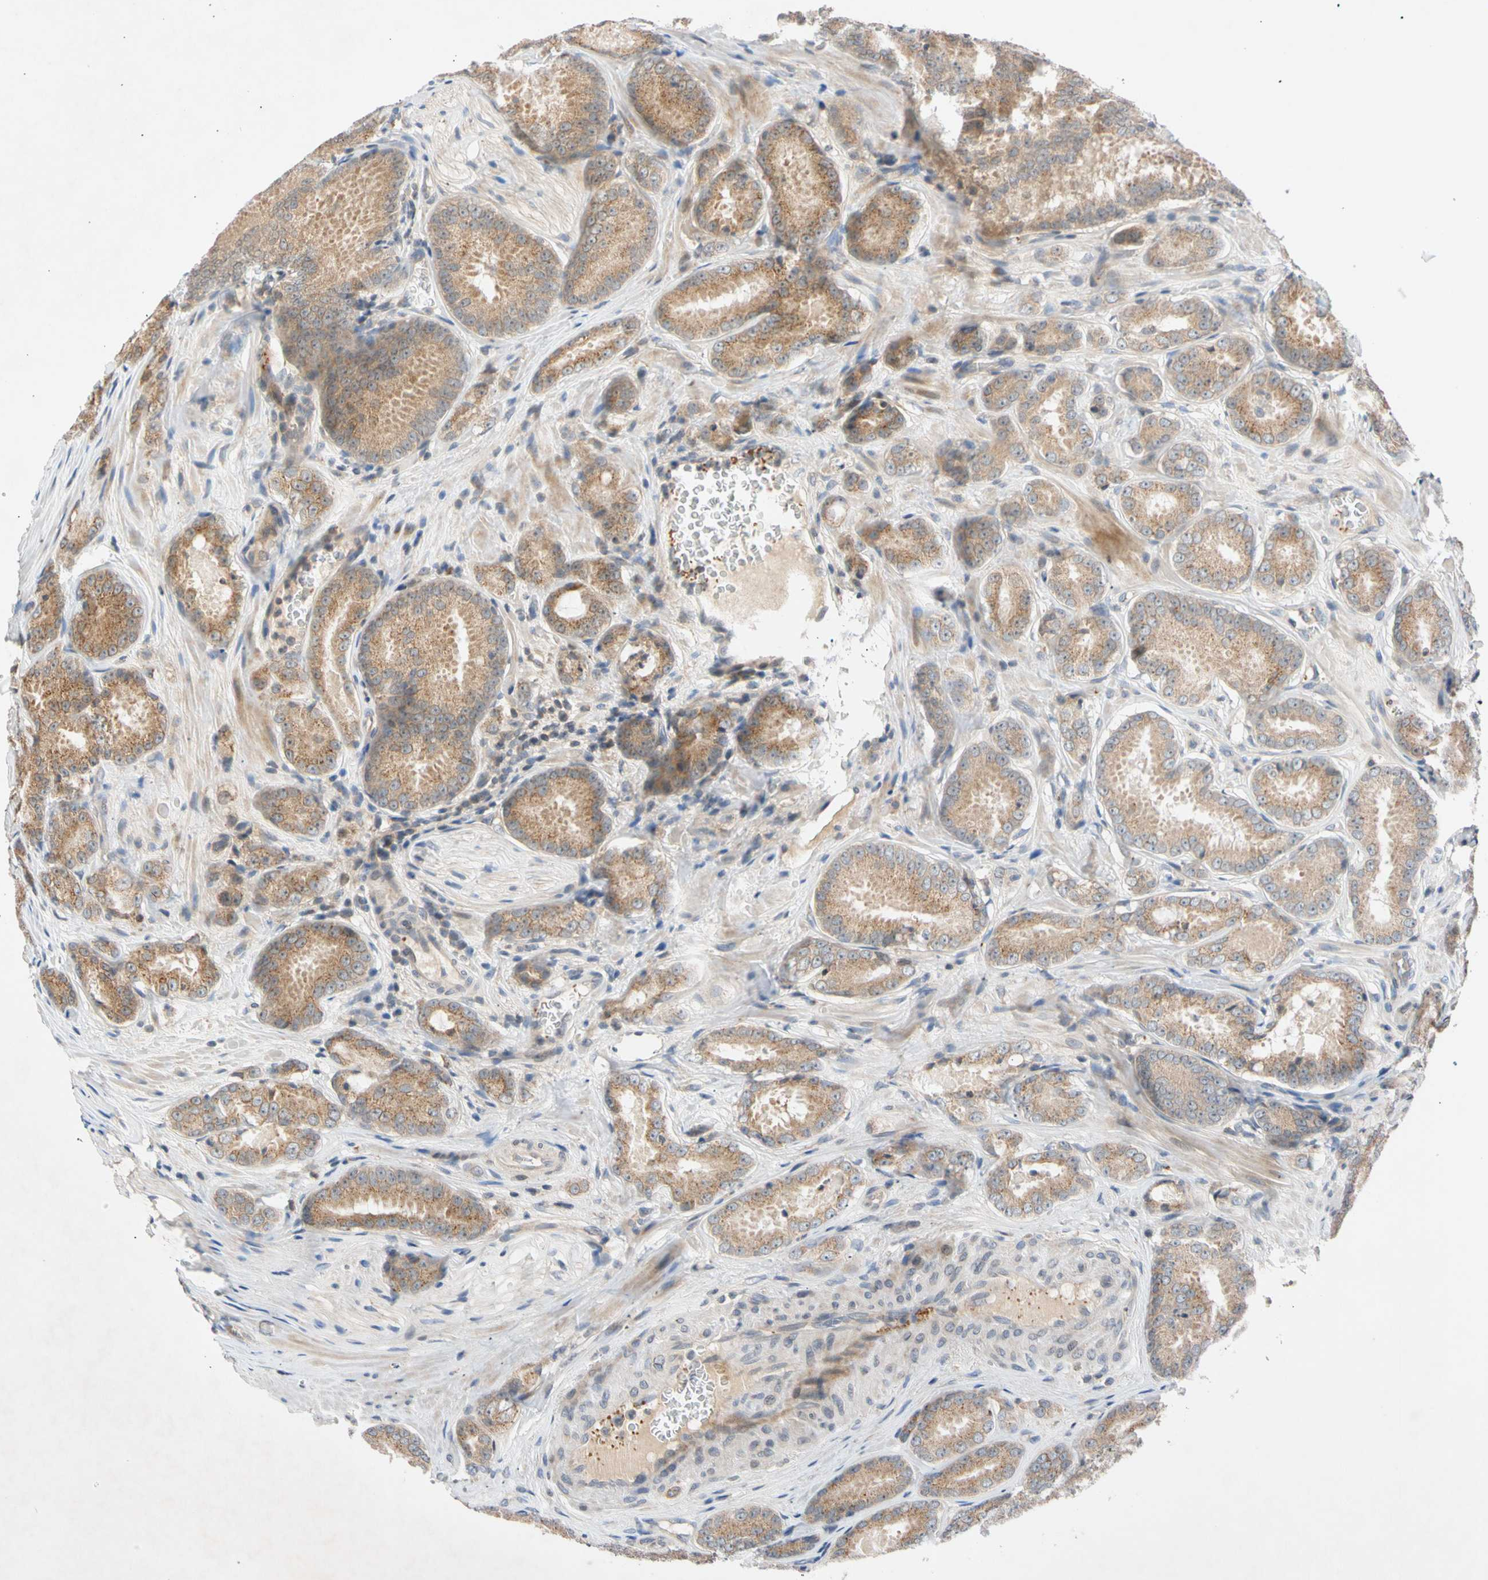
{"staining": {"intensity": "moderate", "quantity": ">75%", "location": "cytoplasmic/membranous"}, "tissue": "prostate cancer", "cell_type": "Tumor cells", "image_type": "cancer", "snomed": [{"axis": "morphology", "description": "Adenocarcinoma, High grade"}, {"axis": "topography", "description": "Prostate"}], "caption": "Adenocarcinoma (high-grade) (prostate) stained for a protein (brown) reveals moderate cytoplasmic/membranous positive staining in approximately >75% of tumor cells.", "gene": "CNST", "patient": {"sex": "male", "age": 64}}